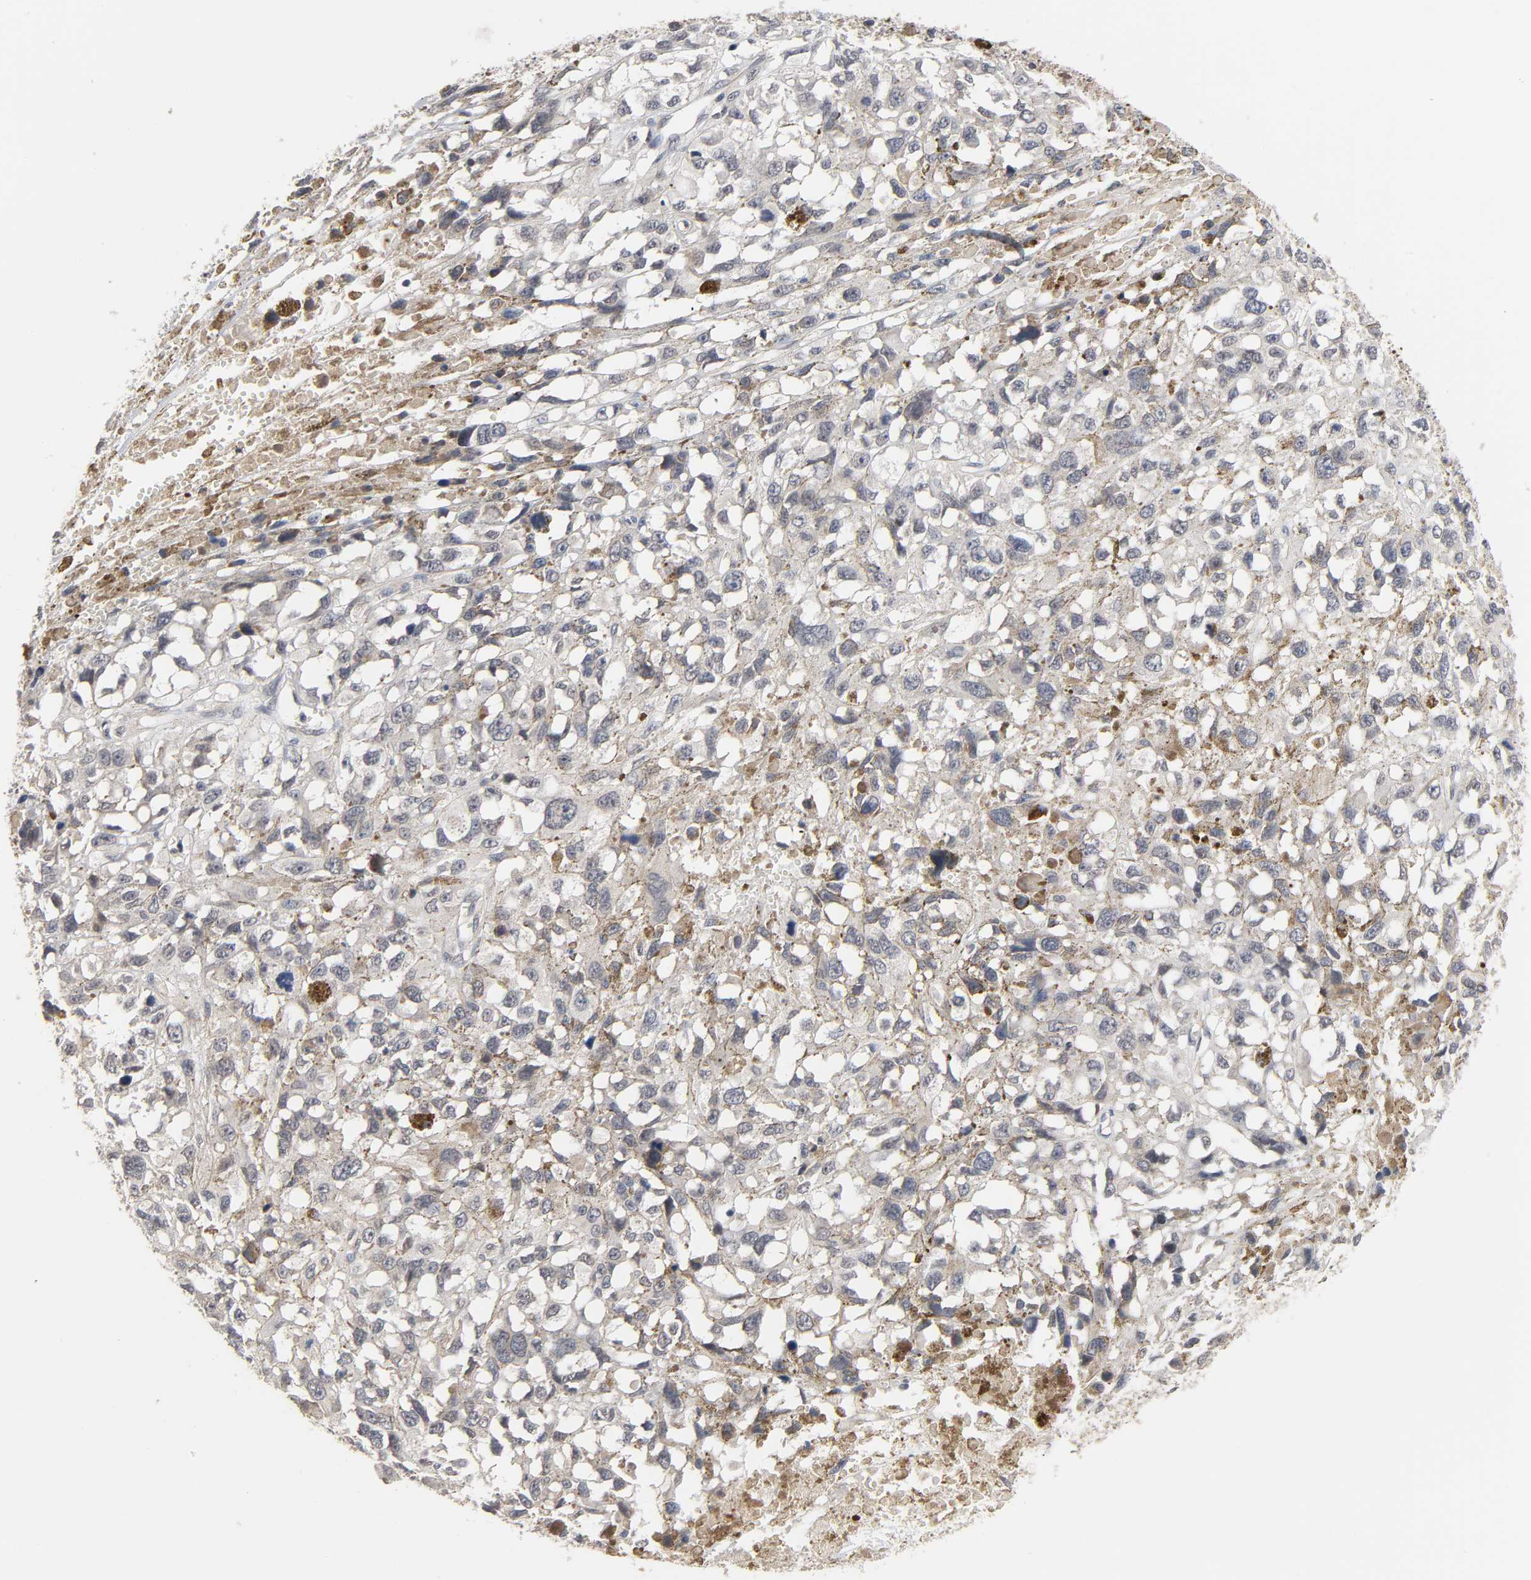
{"staining": {"intensity": "negative", "quantity": "none", "location": "none"}, "tissue": "melanoma", "cell_type": "Tumor cells", "image_type": "cancer", "snomed": [{"axis": "morphology", "description": "Malignant melanoma, Metastatic site"}, {"axis": "topography", "description": "Lymph node"}], "caption": "A photomicrograph of melanoma stained for a protein exhibits no brown staining in tumor cells.", "gene": "CCDC175", "patient": {"sex": "male", "age": 59}}